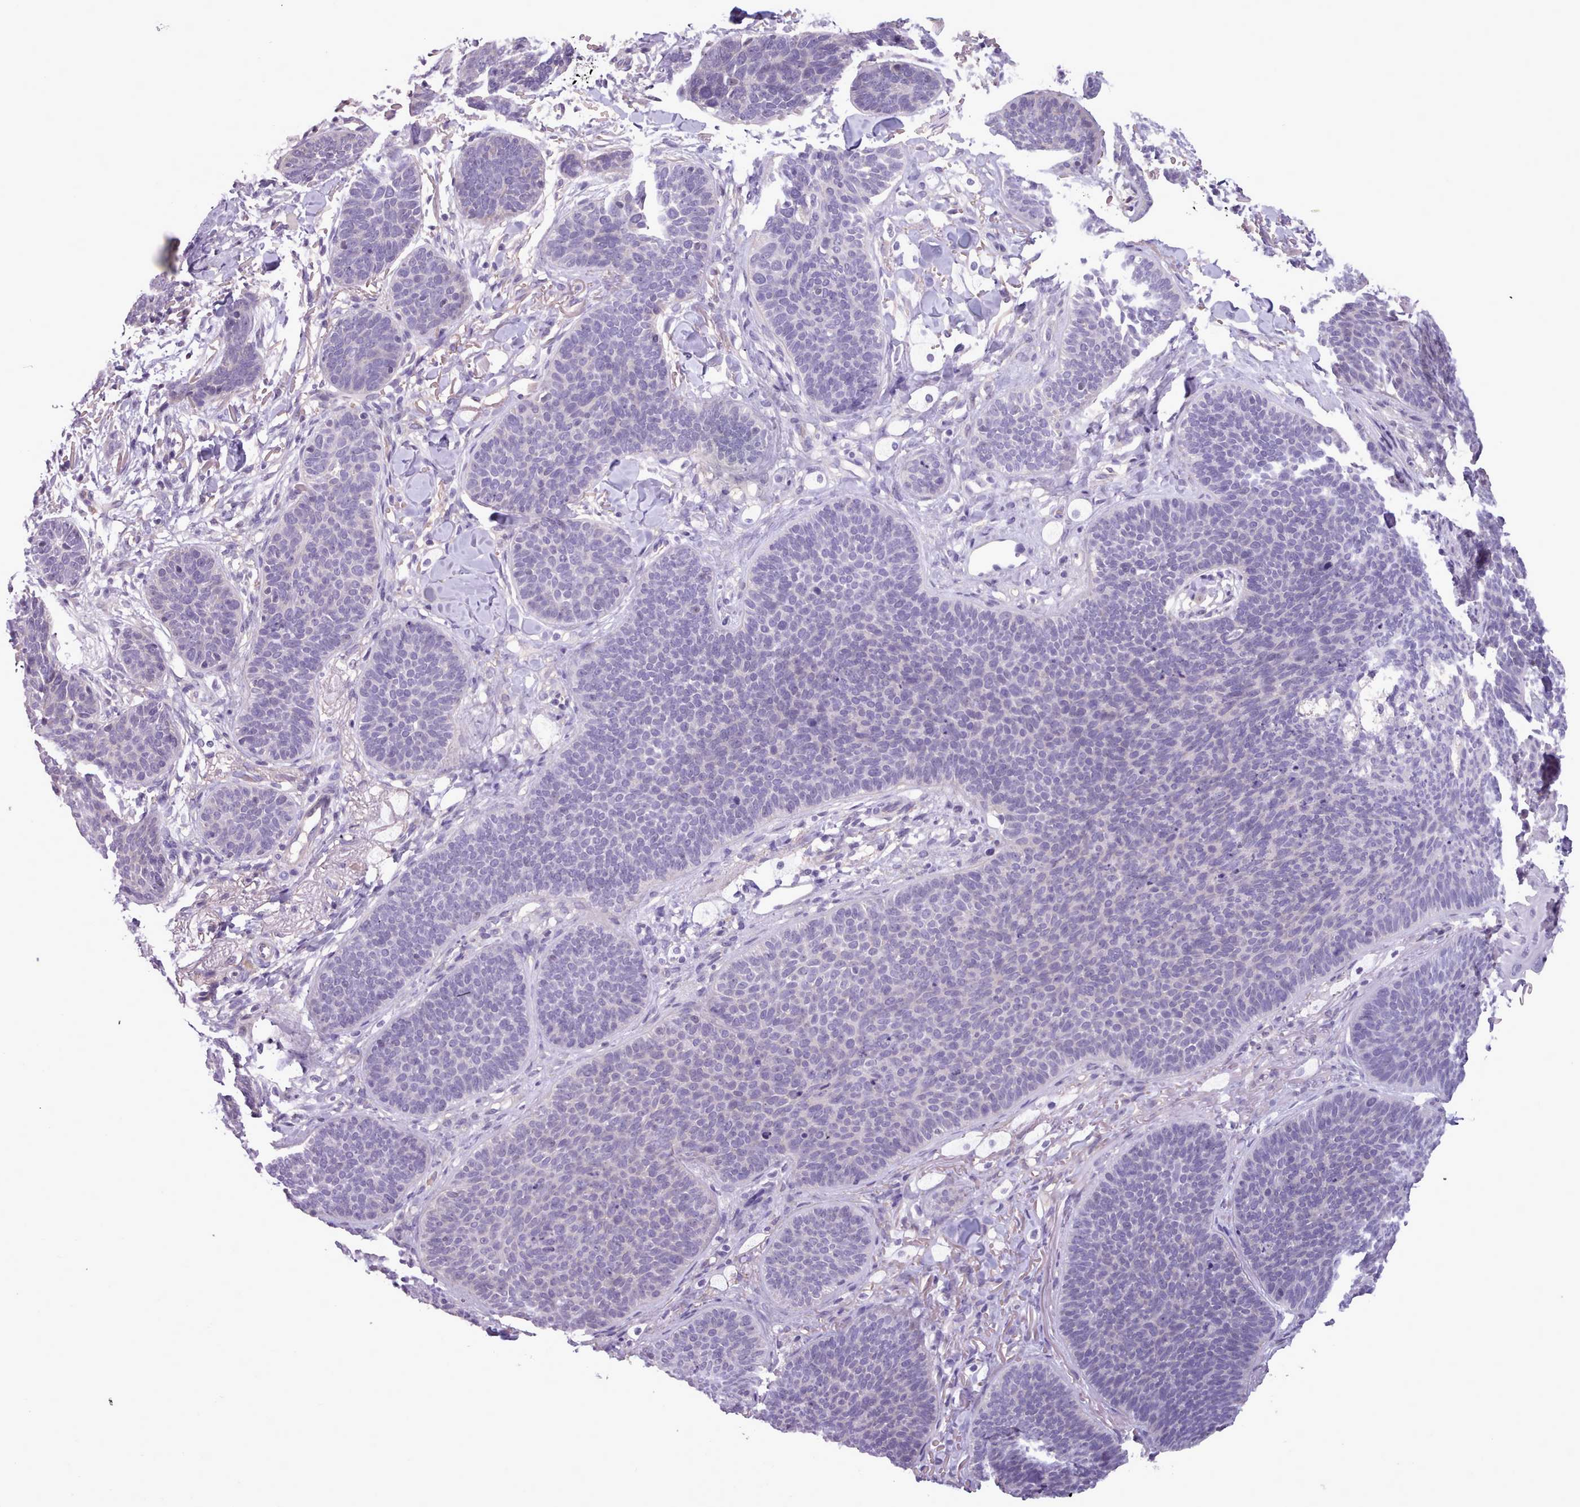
{"staining": {"intensity": "negative", "quantity": "none", "location": "none"}, "tissue": "skin cancer", "cell_type": "Tumor cells", "image_type": "cancer", "snomed": [{"axis": "morphology", "description": "Basal cell carcinoma"}, {"axis": "topography", "description": "Skin"}], "caption": "Basal cell carcinoma (skin) stained for a protein using immunohistochemistry (IHC) displays no positivity tumor cells.", "gene": "KCTD16", "patient": {"sex": "male", "age": 85}}